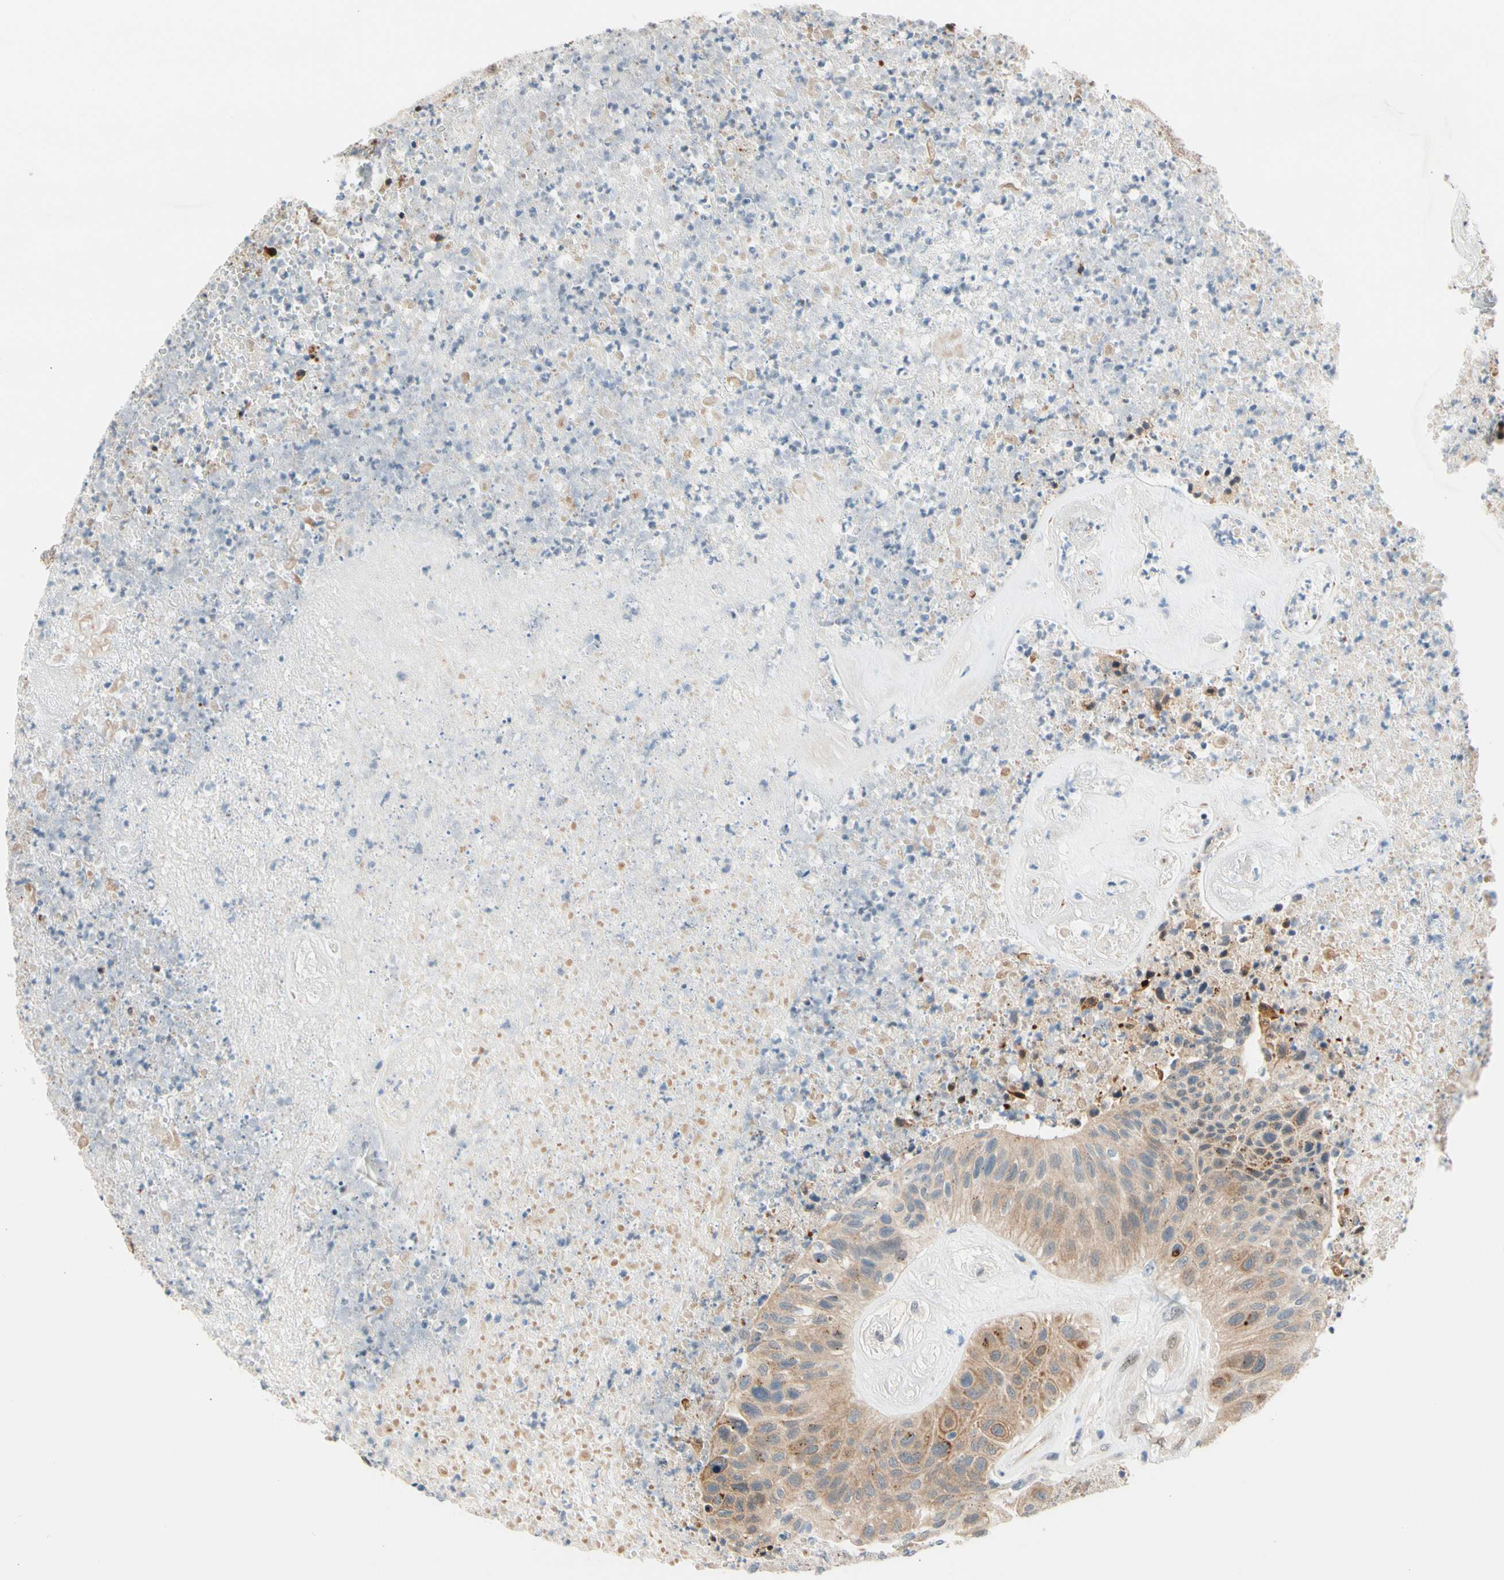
{"staining": {"intensity": "weak", "quantity": ">75%", "location": "cytoplasmic/membranous"}, "tissue": "urothelial cancer", "cell_type": "Tumor cells", "image_type": "cancer", "snomed": [{"axis": "morphology", "description": "Urothelial carcinoma, High grade"}, {"axis": "topography", "description": "Urinary bladder"}], "caption": "Tumor cells display weak cytoplasmic/membranous expression in about >75% of cells in urothelial cancer. (IHC, brightfield microscopy, high magnification).", "gene": "NGEF", "patient": {"sex": "male", "age": 66}}